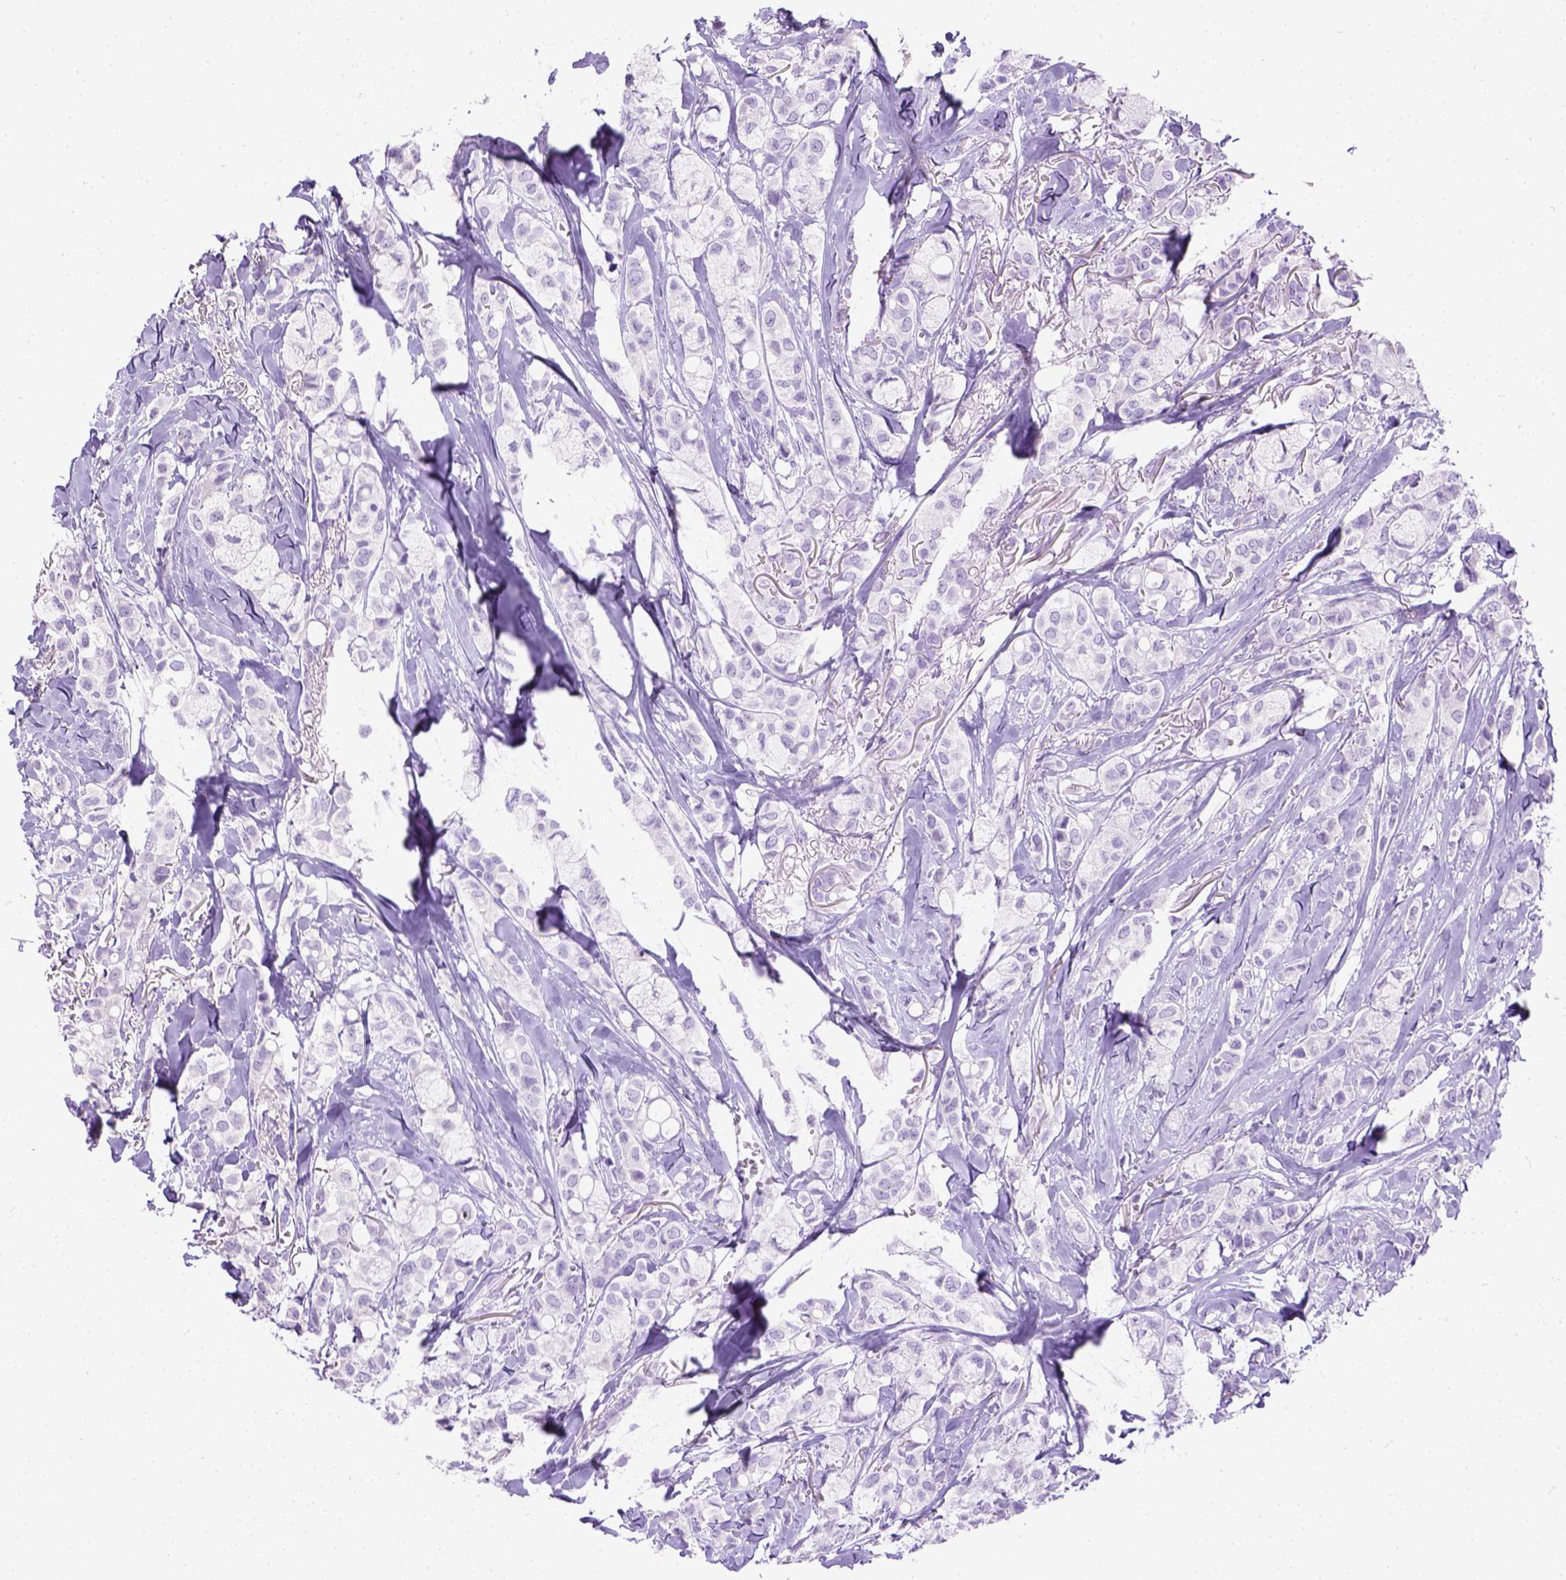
{"staining": {"intensity": "negative", "quantity": "none", "location": "none"}, "tissue": "breast cancer", "cell_type": "Tumor cells", "image_type": "cancer", "snomed": [{"axis": "morphology", "description": "Duct carcinoma"}, {"axis": "topography", "description": "Breast"}], "caption": "A histopathology image of breast cancer (invasive ductal carcinoma) stained for a protein displays no brown staining in tumor cells.", "gene": "TMEM38A", "patient": {"sex": "female", "age": 85}}